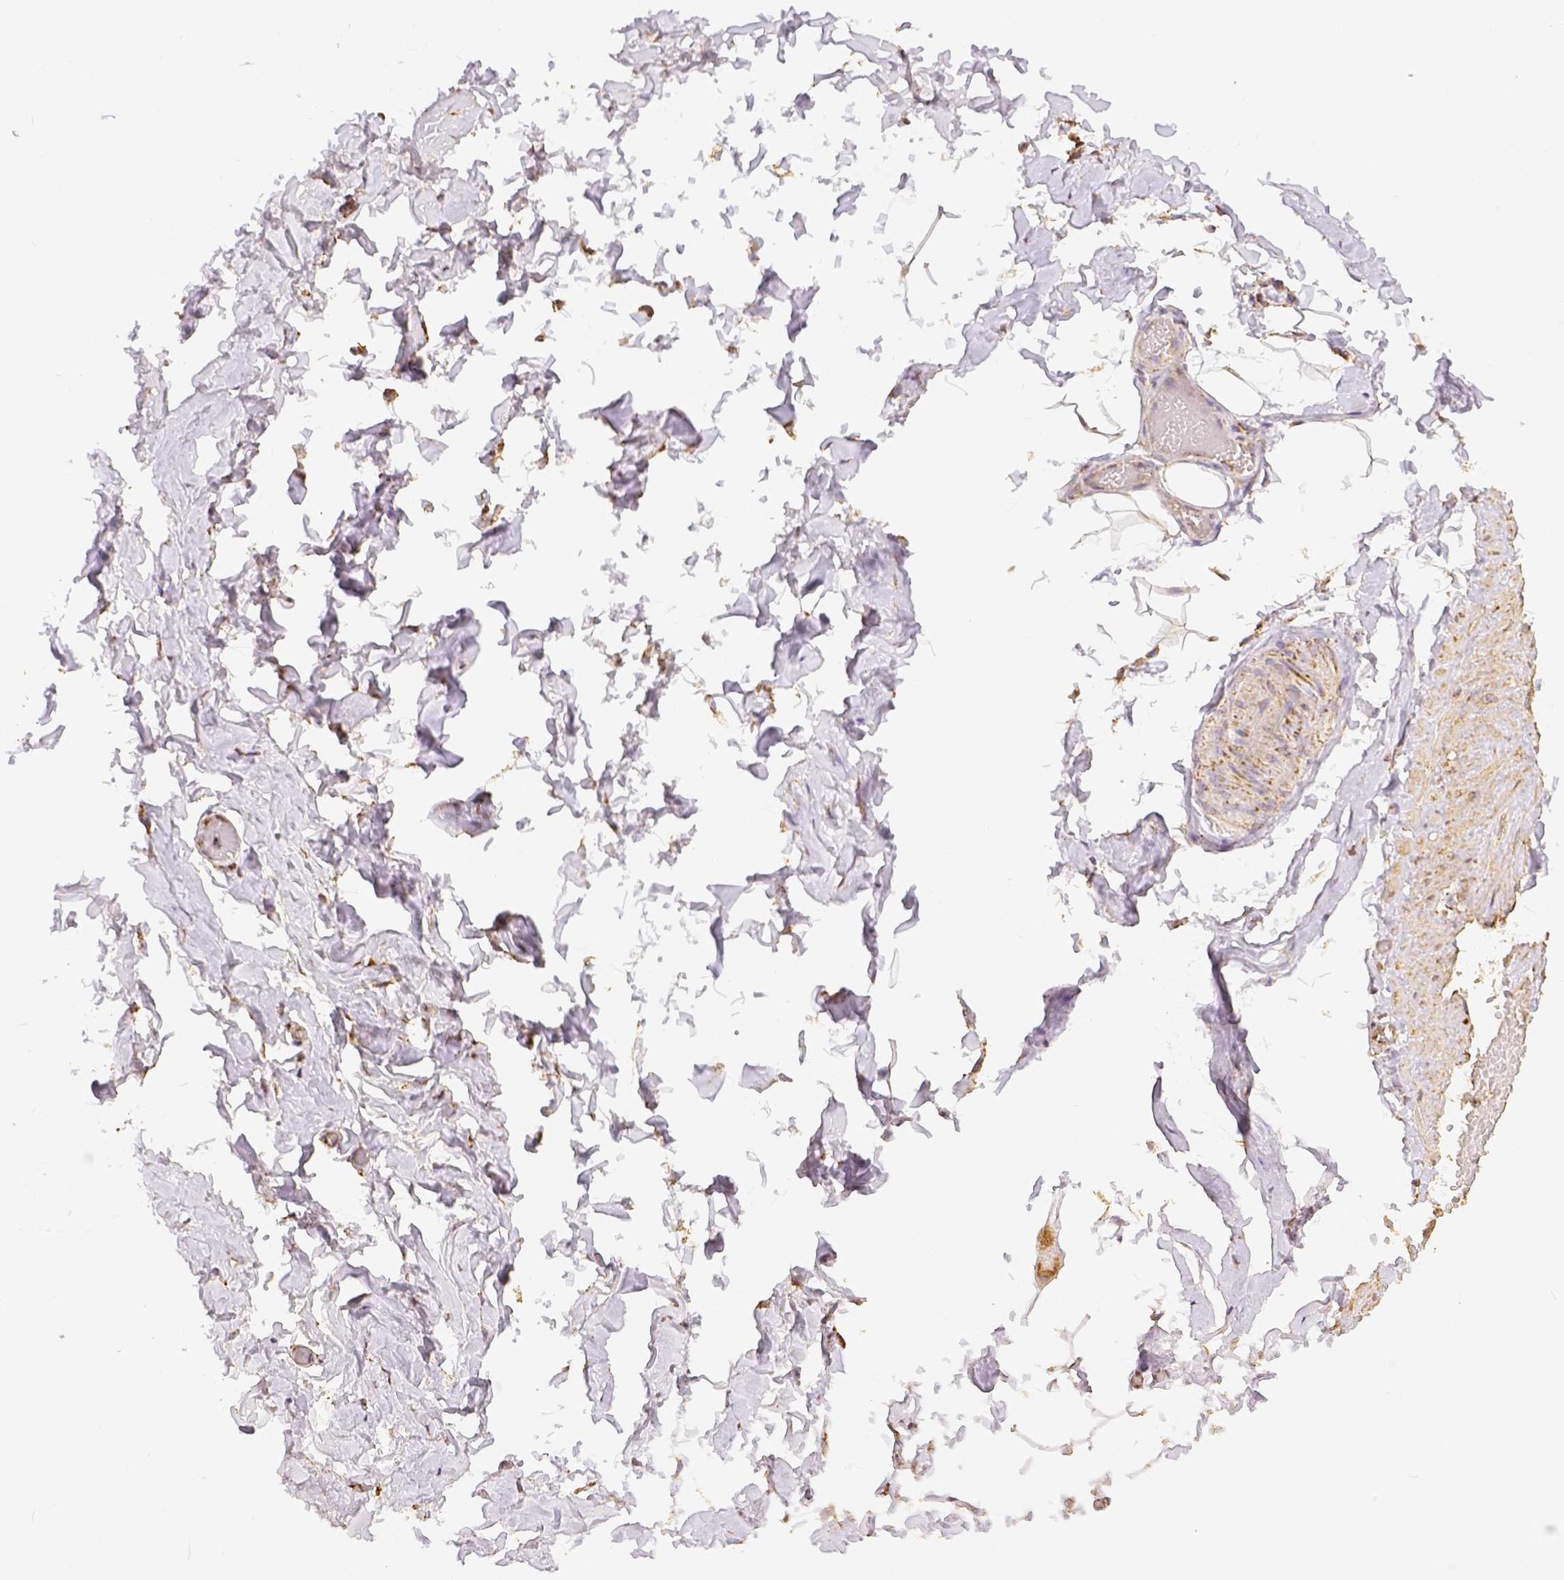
{"staining": {"intensity": "moderate", "quantity": ">75%", "location": "cytoplasmic/membranous"}, "tissue": "soft tissue", "cell_type": "Fibroblasts", "image_type": "normal", "snomed": [{"axis": "morphology", "description": "Normal tissue, NOS"}, {"axis": "topography", "description": "Soft tissue"}, {"axis": "topography", "description": "Adipose tissue"}, {"axis": "topography", "description": "Vascular tissue"}, {"axis": "topography", "description": "Peripheral nerve tissue"}], "caption": "IHC (DAB) staining of benign human soft tissue demonstrates moderate cytoplasmic/membranous protein positivity in about >75% of fibroblasts.", "gene": "SDHB", "patient": {"sex": "male", "age": 29}}